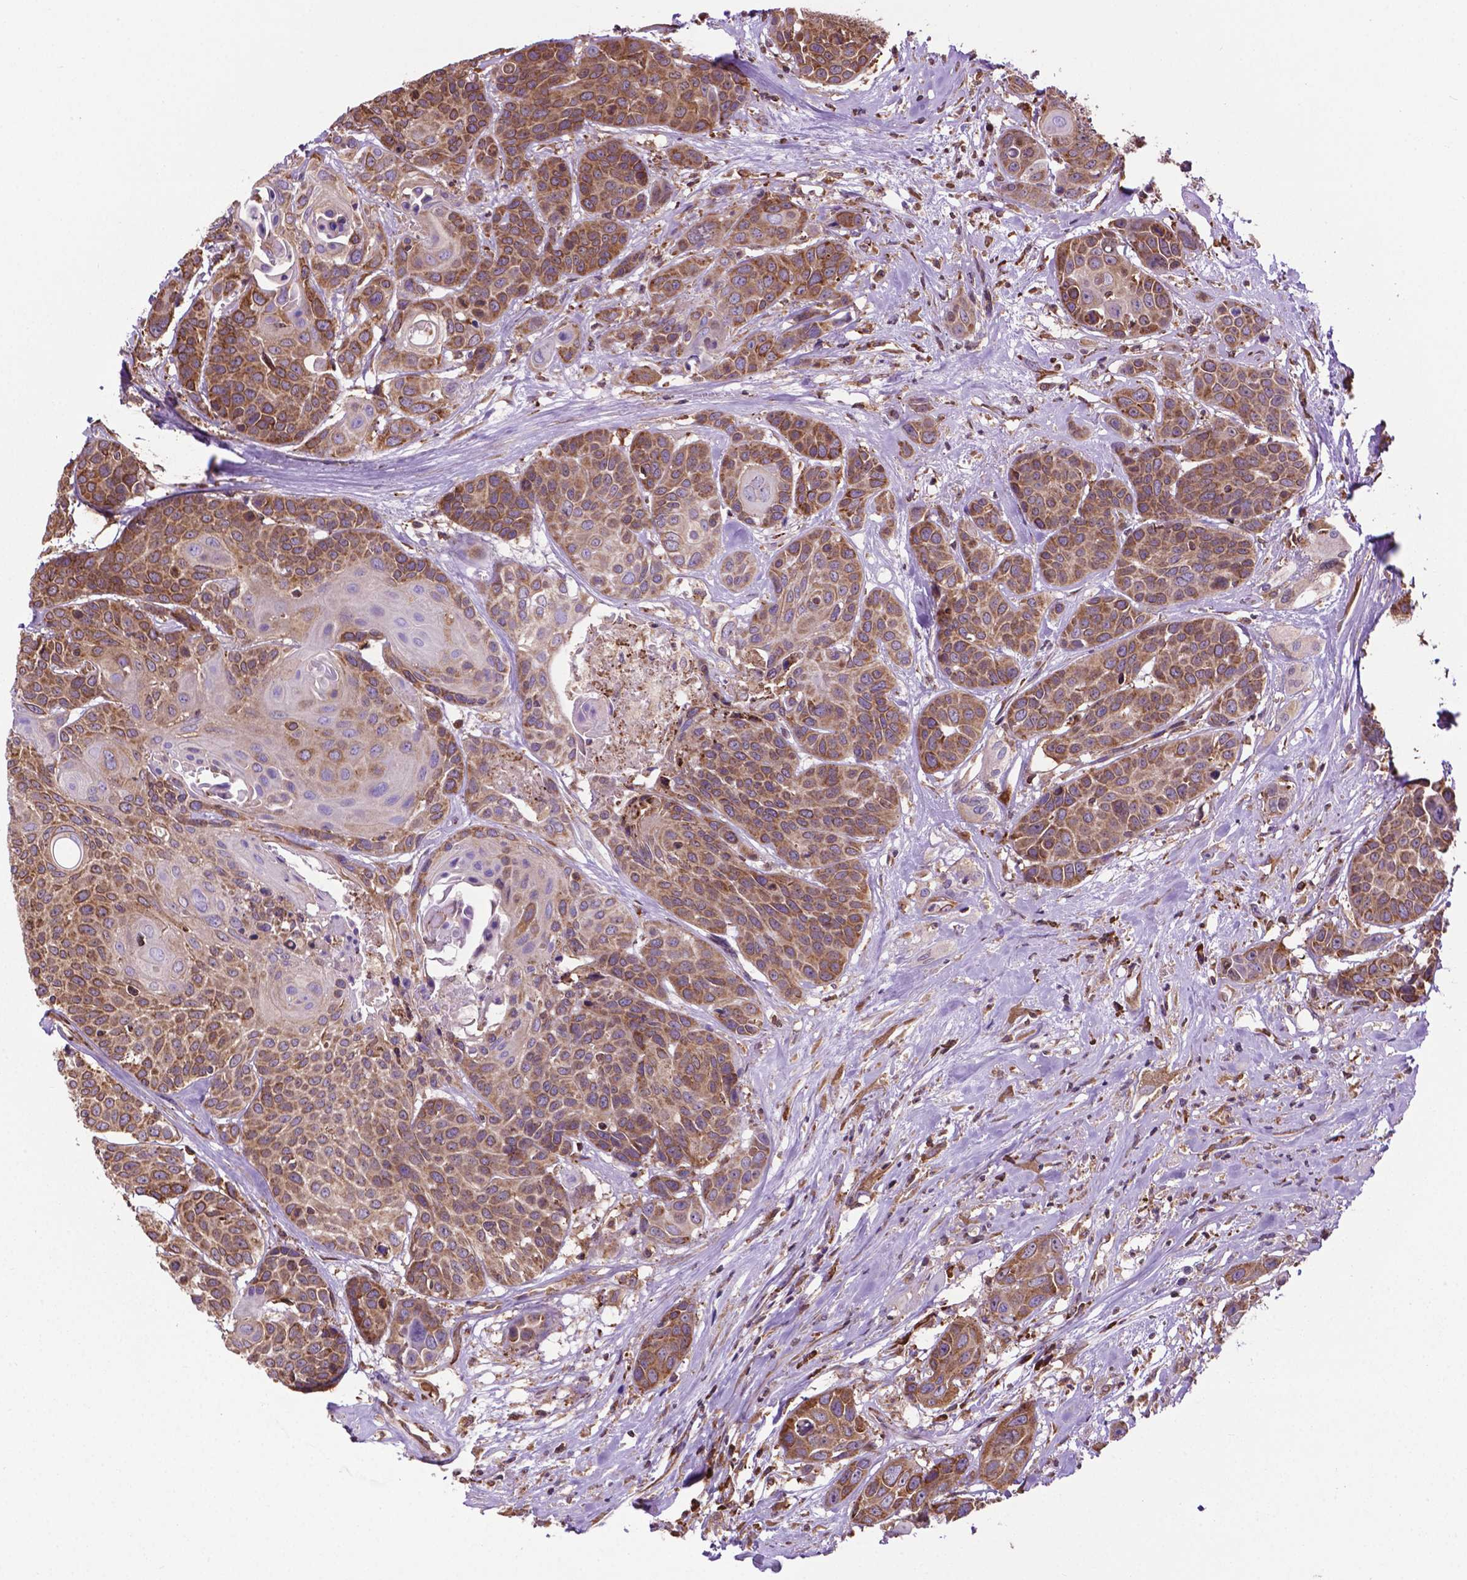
{"staining": {"intensity": "moderate", "quantity": "25%-75%", "location": "cytoplasmic/membranous"}, "tissue": "head and neck cancer", "cell_type": "Tumor cells", "image_type": "cancer", "snomed": [{"axis": "morphology", "description": "Squamous cell carcinoma, NOS"}, {"axis": "topography", "description": "Oral tissue"}, {"axis": "topography", "description": "Head-Neck"}], "caption": "An image of human head and neck cancer stained for a protein demonstrates moderate cytoplasmic/membranous brown staining in tumor cells.", "gene": "GANAB", "patient": {"sex": "male", "age": 56}}